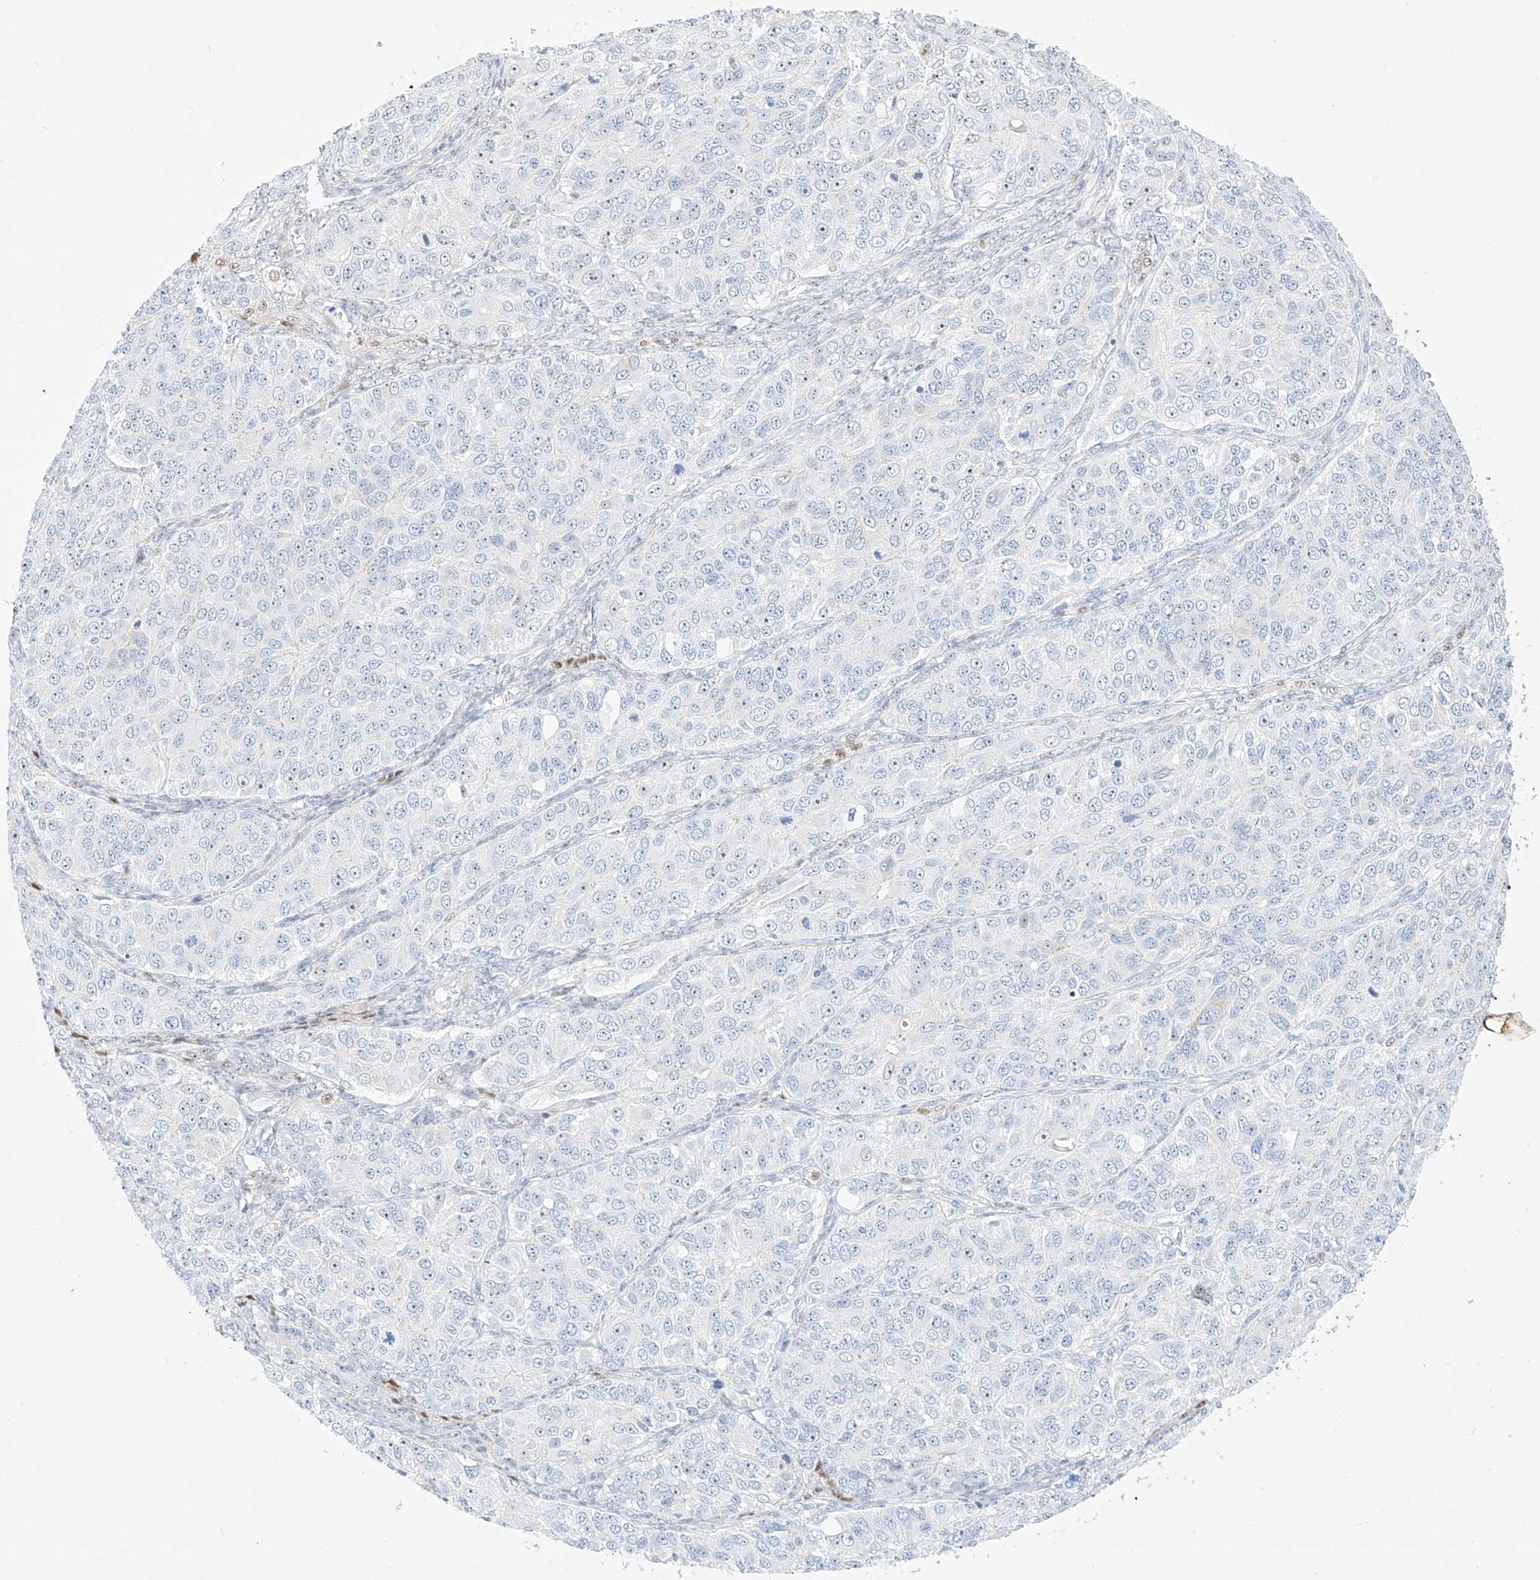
{"staining": {"intensity": "negative", "quantity": "none", "location": "none"}, "tissue": "ovarian cancer", "cell_type": "Tumor cells", "image_type": "cancer", "snomed": [{"axis": "morphology", "description": "Carcinoma, endometroid"}, {"axis": "topography", "description": "Ovary"}], "caption": "An immunohistochemistry (IHC) photomicrograph of ovarian cancer (endometroid carcinoma) is shown. There is no staining in tumor cells of ovarian cancer (endometroid carcinoma). (Brightfield microscopy of DAB immunohistochemistry (IHC) at high magnification).", "gene": "SNU13", "patient": {"sex": "female", "age": 51}}